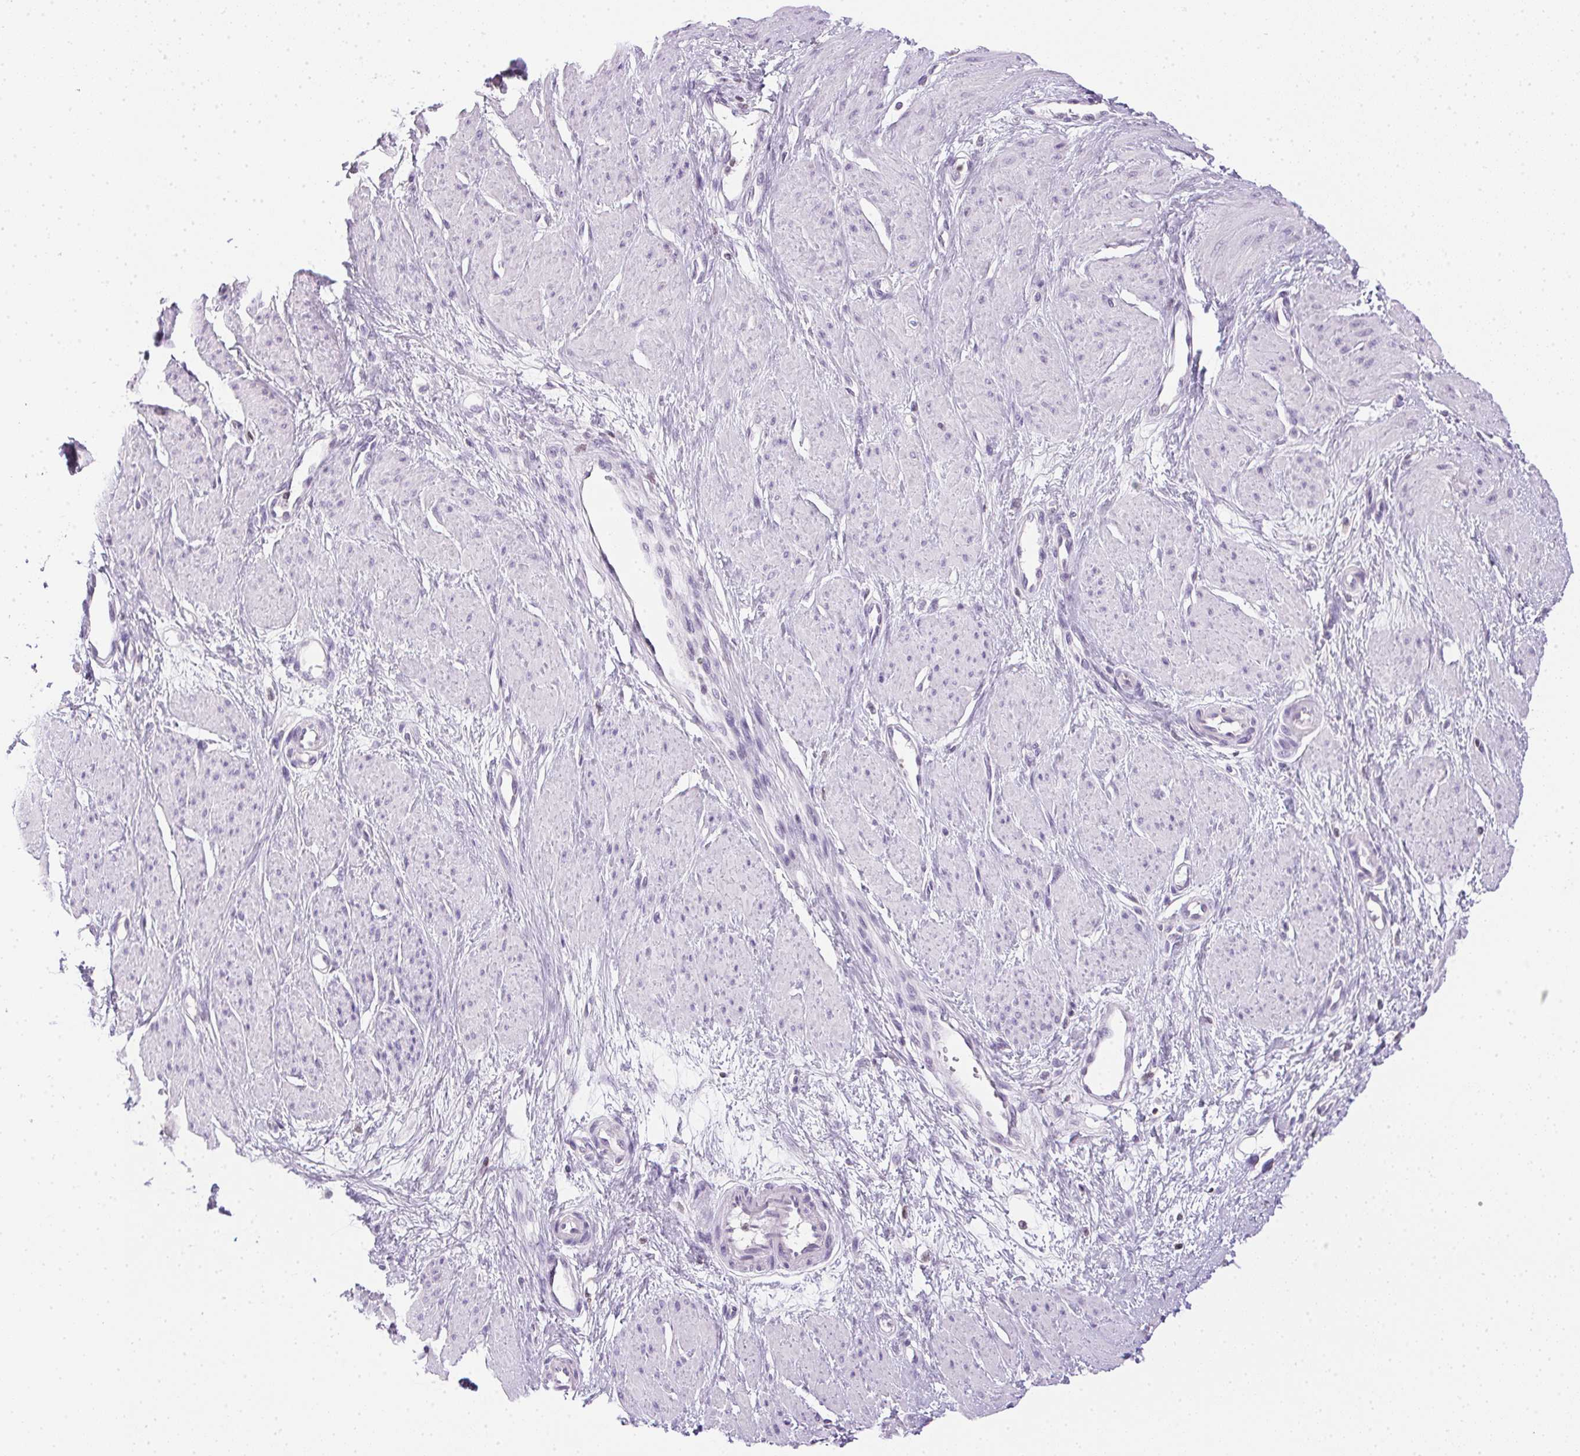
{"staining": {"intensity": "negative", "quantity": "none", "location": "none"}, "tissue": "smooth muscle", "cell_type": "Smooth muscle cells", "image_type": "normal", "snomed": [{"axis": "morphology", "description": "Normal tissue, NOS"}, {"axis": "topography", "description": "Smooth muscle"}, {"axis": "topography", "description": "Uterus"}], "caption": "Immunohistochemistry (IHC) image of normal smooth muscle: human smooth muscle stained with DAB exhibits no significant protein expression in smooth muscle cells. (Immunohistochemistry (IHC), brightfield microscopy, high magnification).", "gene": "PRL", "patient": {"sex": "female", "age": 39}}